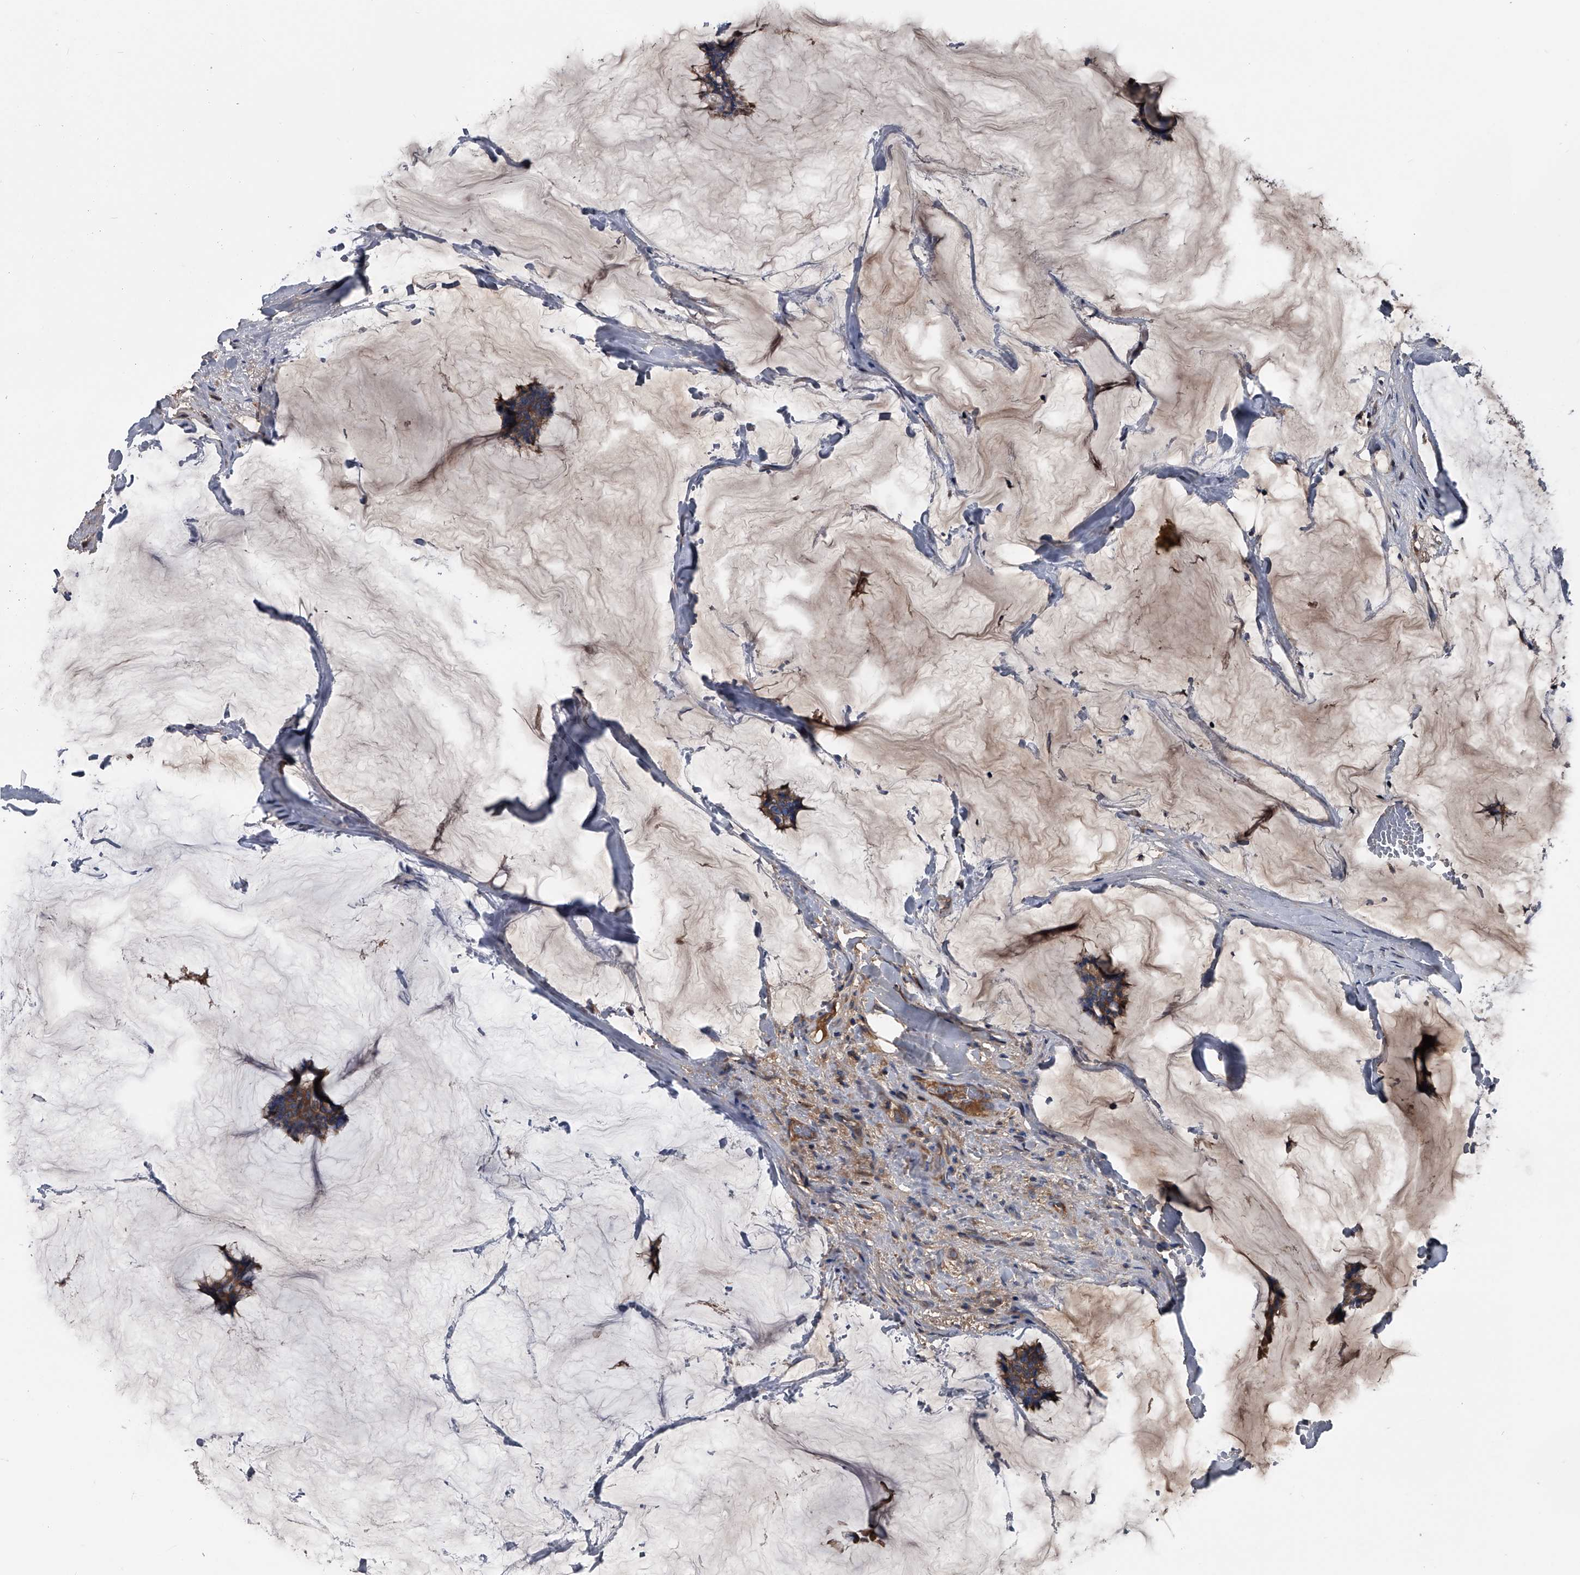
{"staining": {"intensity": "moderate", "quantity": ">75%", "location": "cytoplasmic/membranous"}, "tissue": "breast cancer", "cell_type": "Tumor cells", "image_type": "cancer", "snomed": [{"axis": "morphology", "description": "Duct carcinoma"}, {"axis": "topography", "description": "Breast"}], "caption": "Immunohistochemical staining of human breast cancer shows medium levels of moderate cytoplasmic/membranous protein positivity in about >75% of tumor cells.", "gene": "KIF13A", "patient": {"sex": "female", "age": 93}}